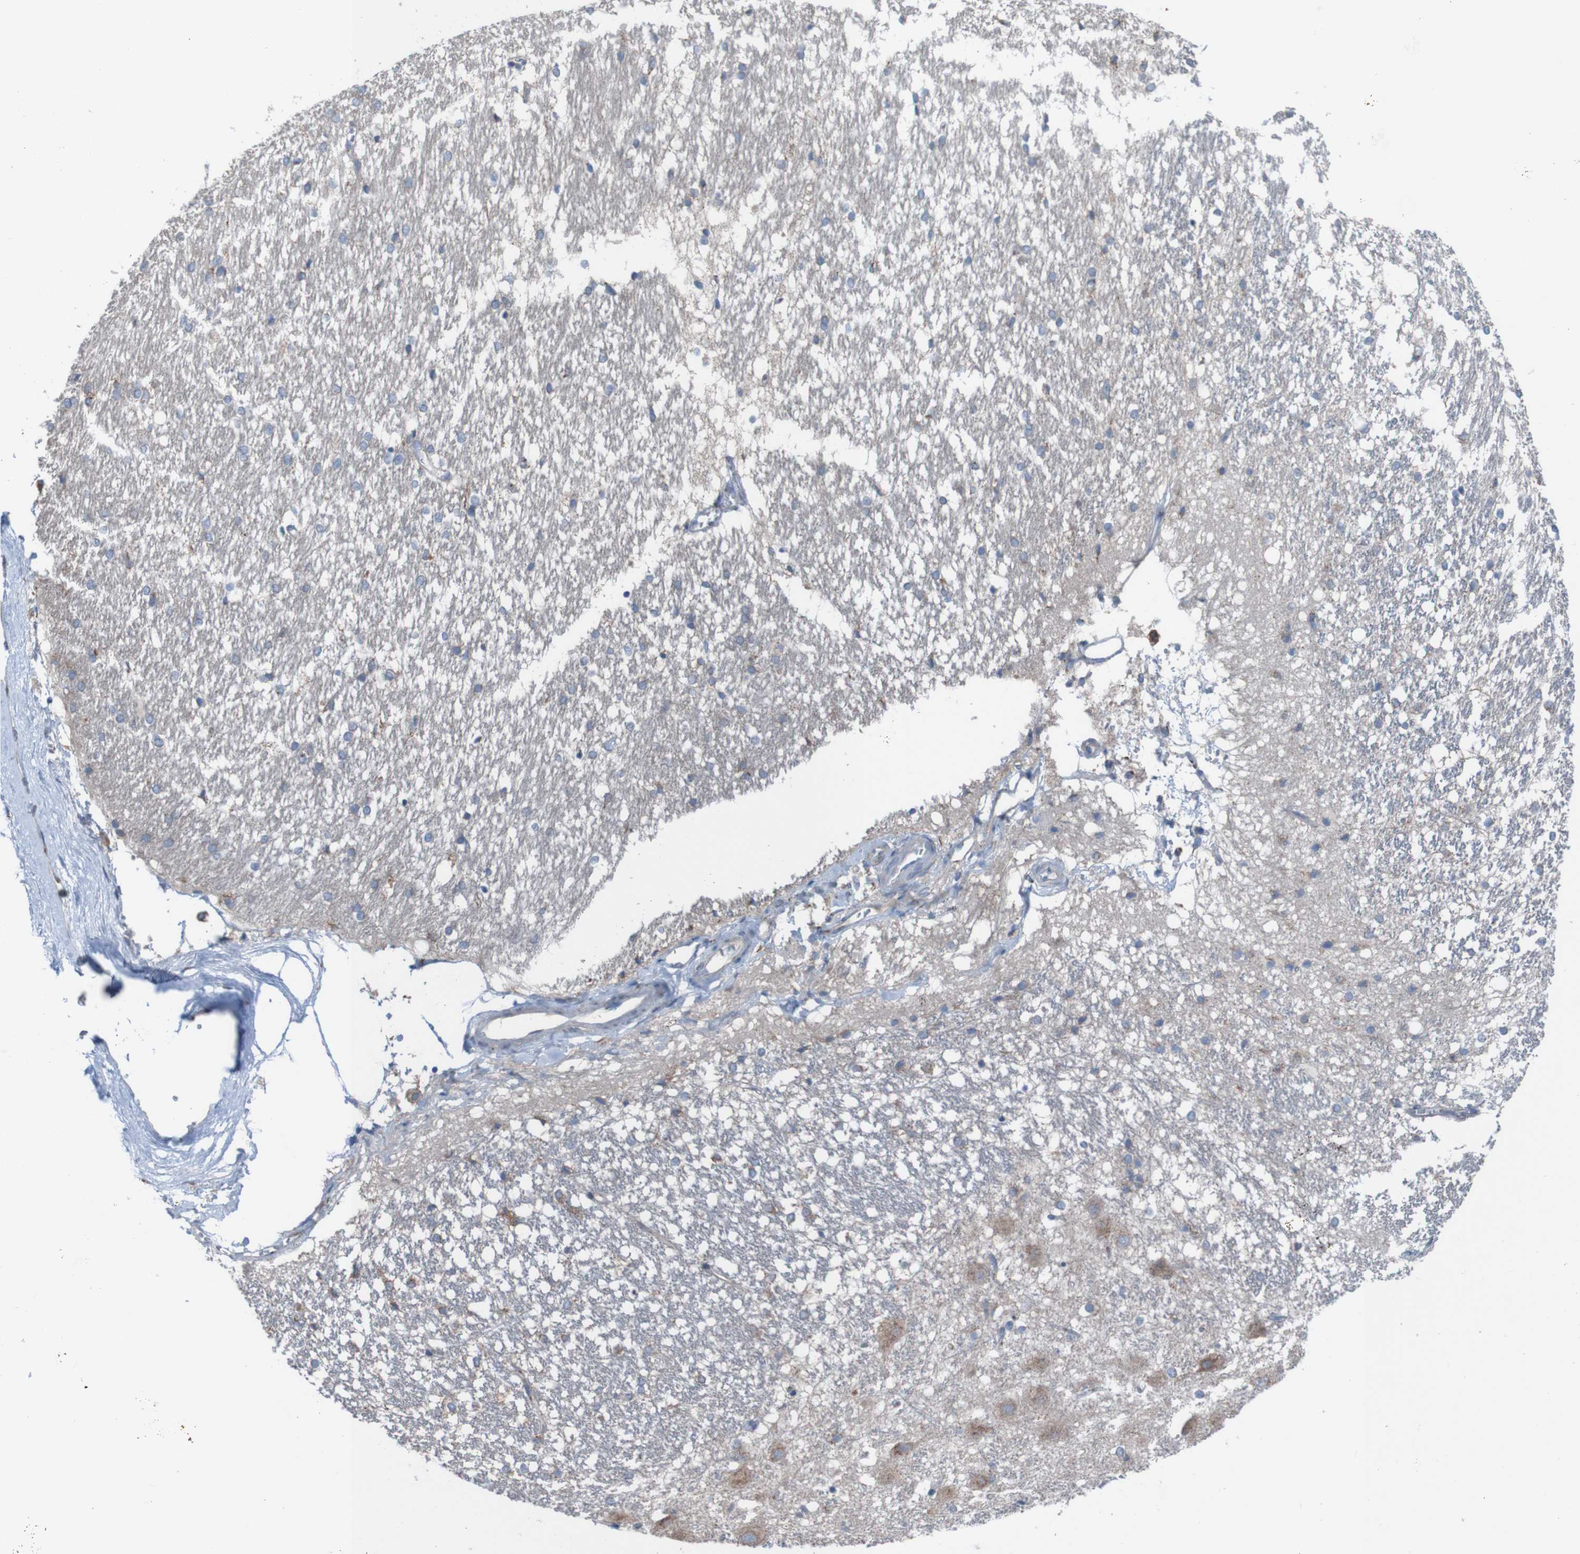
{"staining": {"intensity": "moderate", "quantity": "<25%", "location": "cytoplasmic/membranous"}, "tissue": "hippocampus", "cell_type": "Glial cells", "image_type": "normal", "snomed": [{"axis": "morphology", "description": "Normal tissue, NOS"}, {"axis": "topography", "description": "Hippocampus"}], "caption": "Immunohistochemical staining of benign human hippocampus shows moderate cytoplasmic/membranous protein expression in about <25% of glial cells. The protein of interest is shown in brown color, while the nuclei are stained blue.", "gene": "MINAR1", "patient": {"sex": "female", "age": 19}}